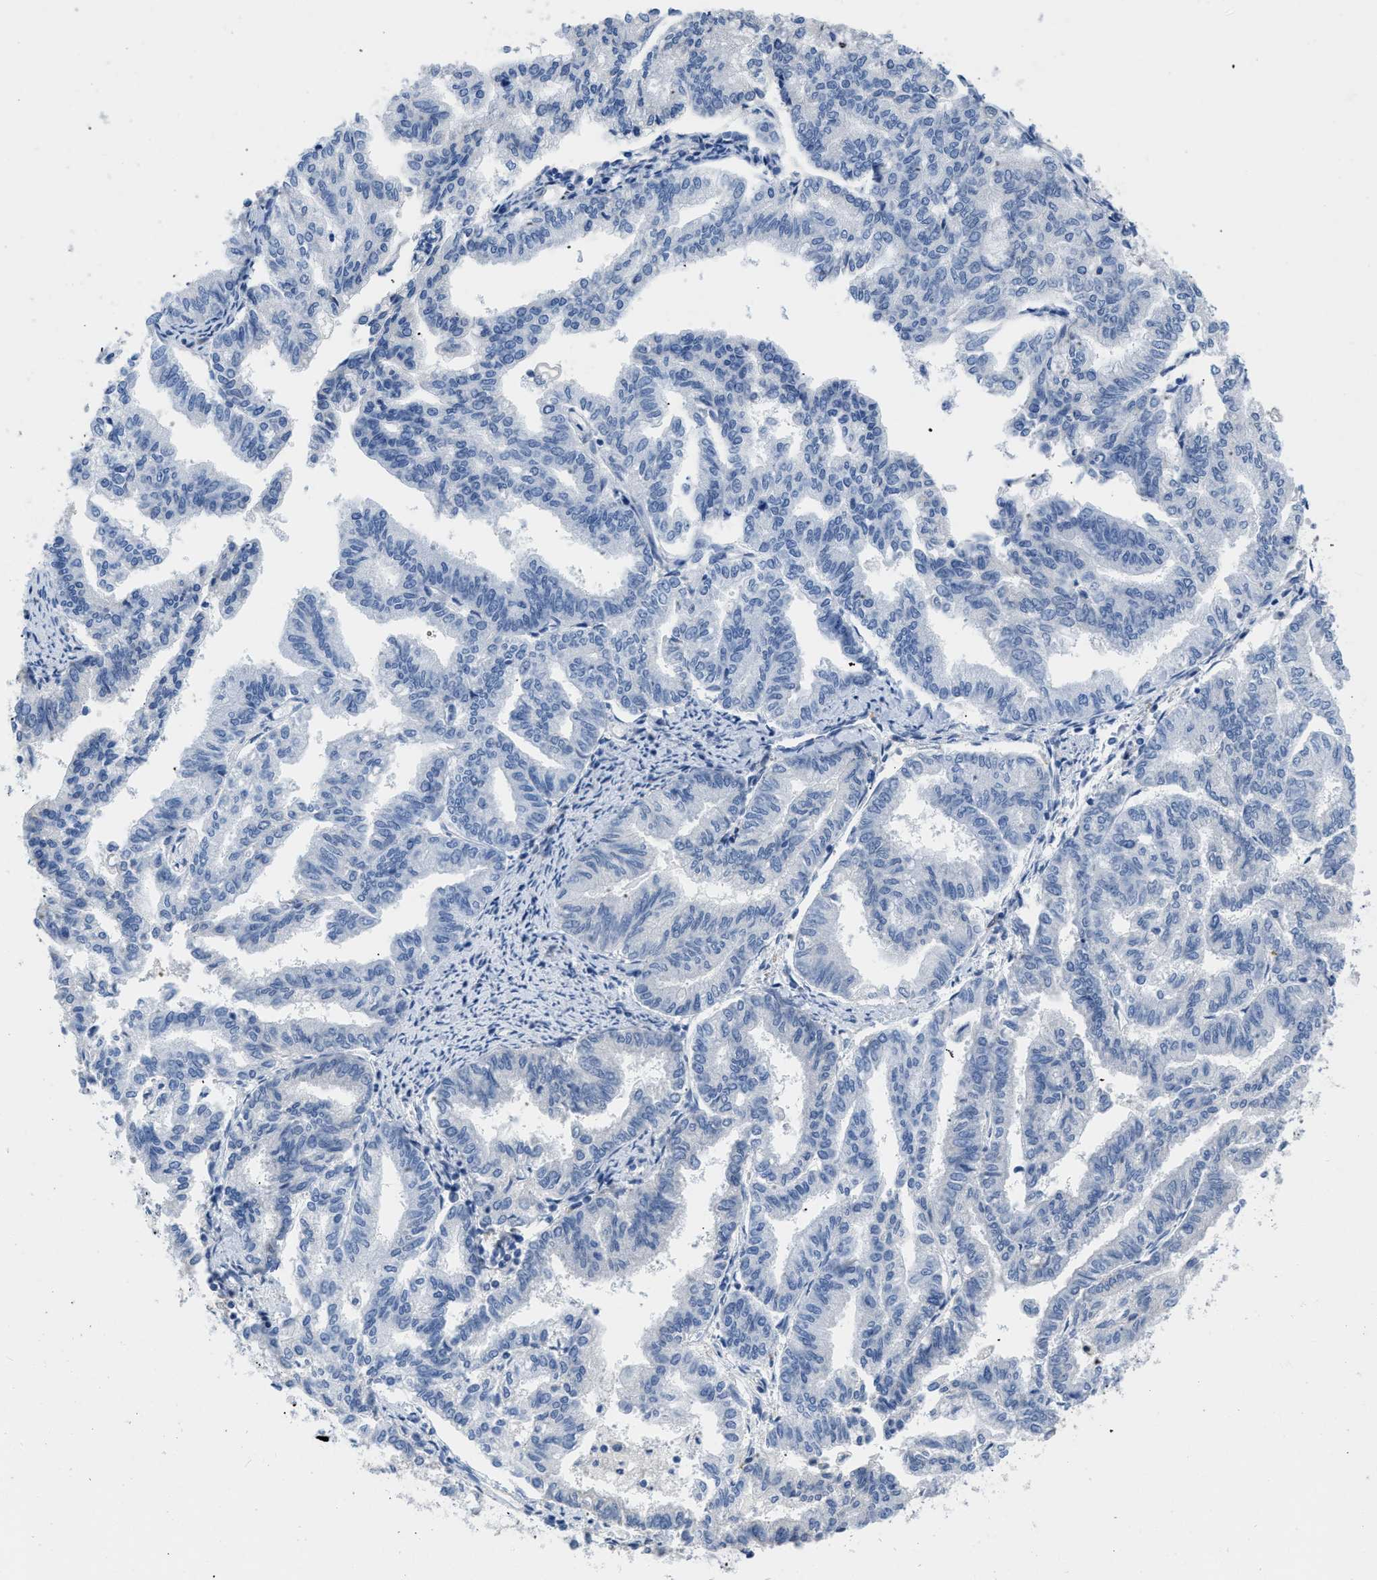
{"staining": {"intensity": "negative", "quantity": "none", "location": "none"}, "tissue": "endometrial cancer", "cell_type": "Tumor cells", "image_type": "cancer", "snomed": [{"axis": "morphology", "description": "Adenocarcinoma, NOS"}, {"axis": "topography", "description": "Endometrium"}], "caption": "The immunohistochemistry (IHC) photomicrograph has no significant staining in tumor cells of endometrial cancer tissue.", "gene": "BOLL", "patient": {"sex": "female", "age": 79}}